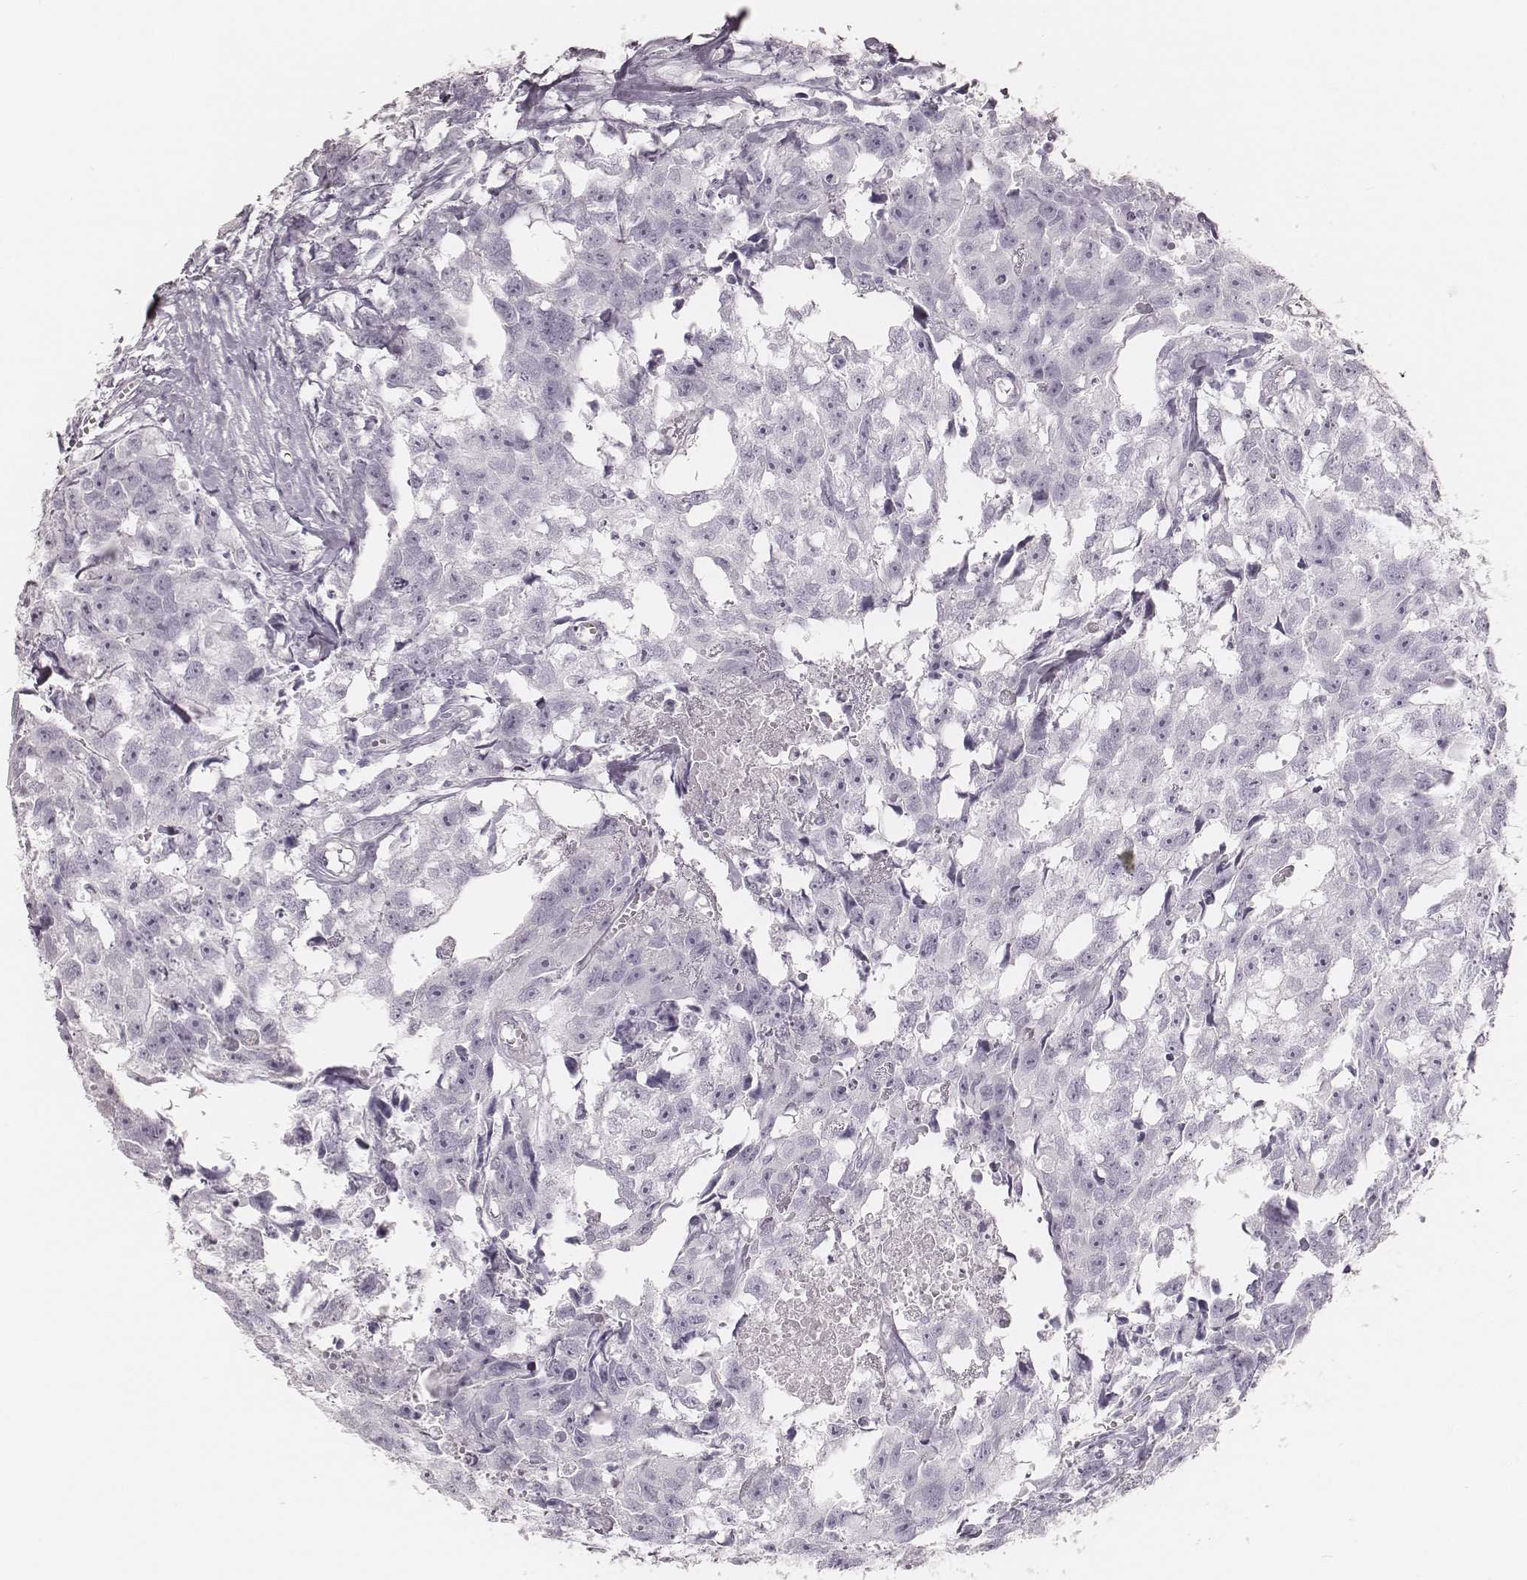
{"staining": {"intensity": "negative", "quantity": "none", "location": "none"}, "tissue": "testis cancer", "cell_type": "Tumor cells", "image_type": "cancer", "snomed": [{"axis": "morphology", "description": "Carcinoma, Embryonal, NOS"}, {"axis": "morphology", "description": "Teratoma, malignant, NOS"}, {"axis": "topography", "description": "Testis"}], "caption": "Tumor cells are negative for brown protein staining in embryonal carcinoma (testis).", "gene": "KRT82", "patient": {"sex": "male", "age": 44}}